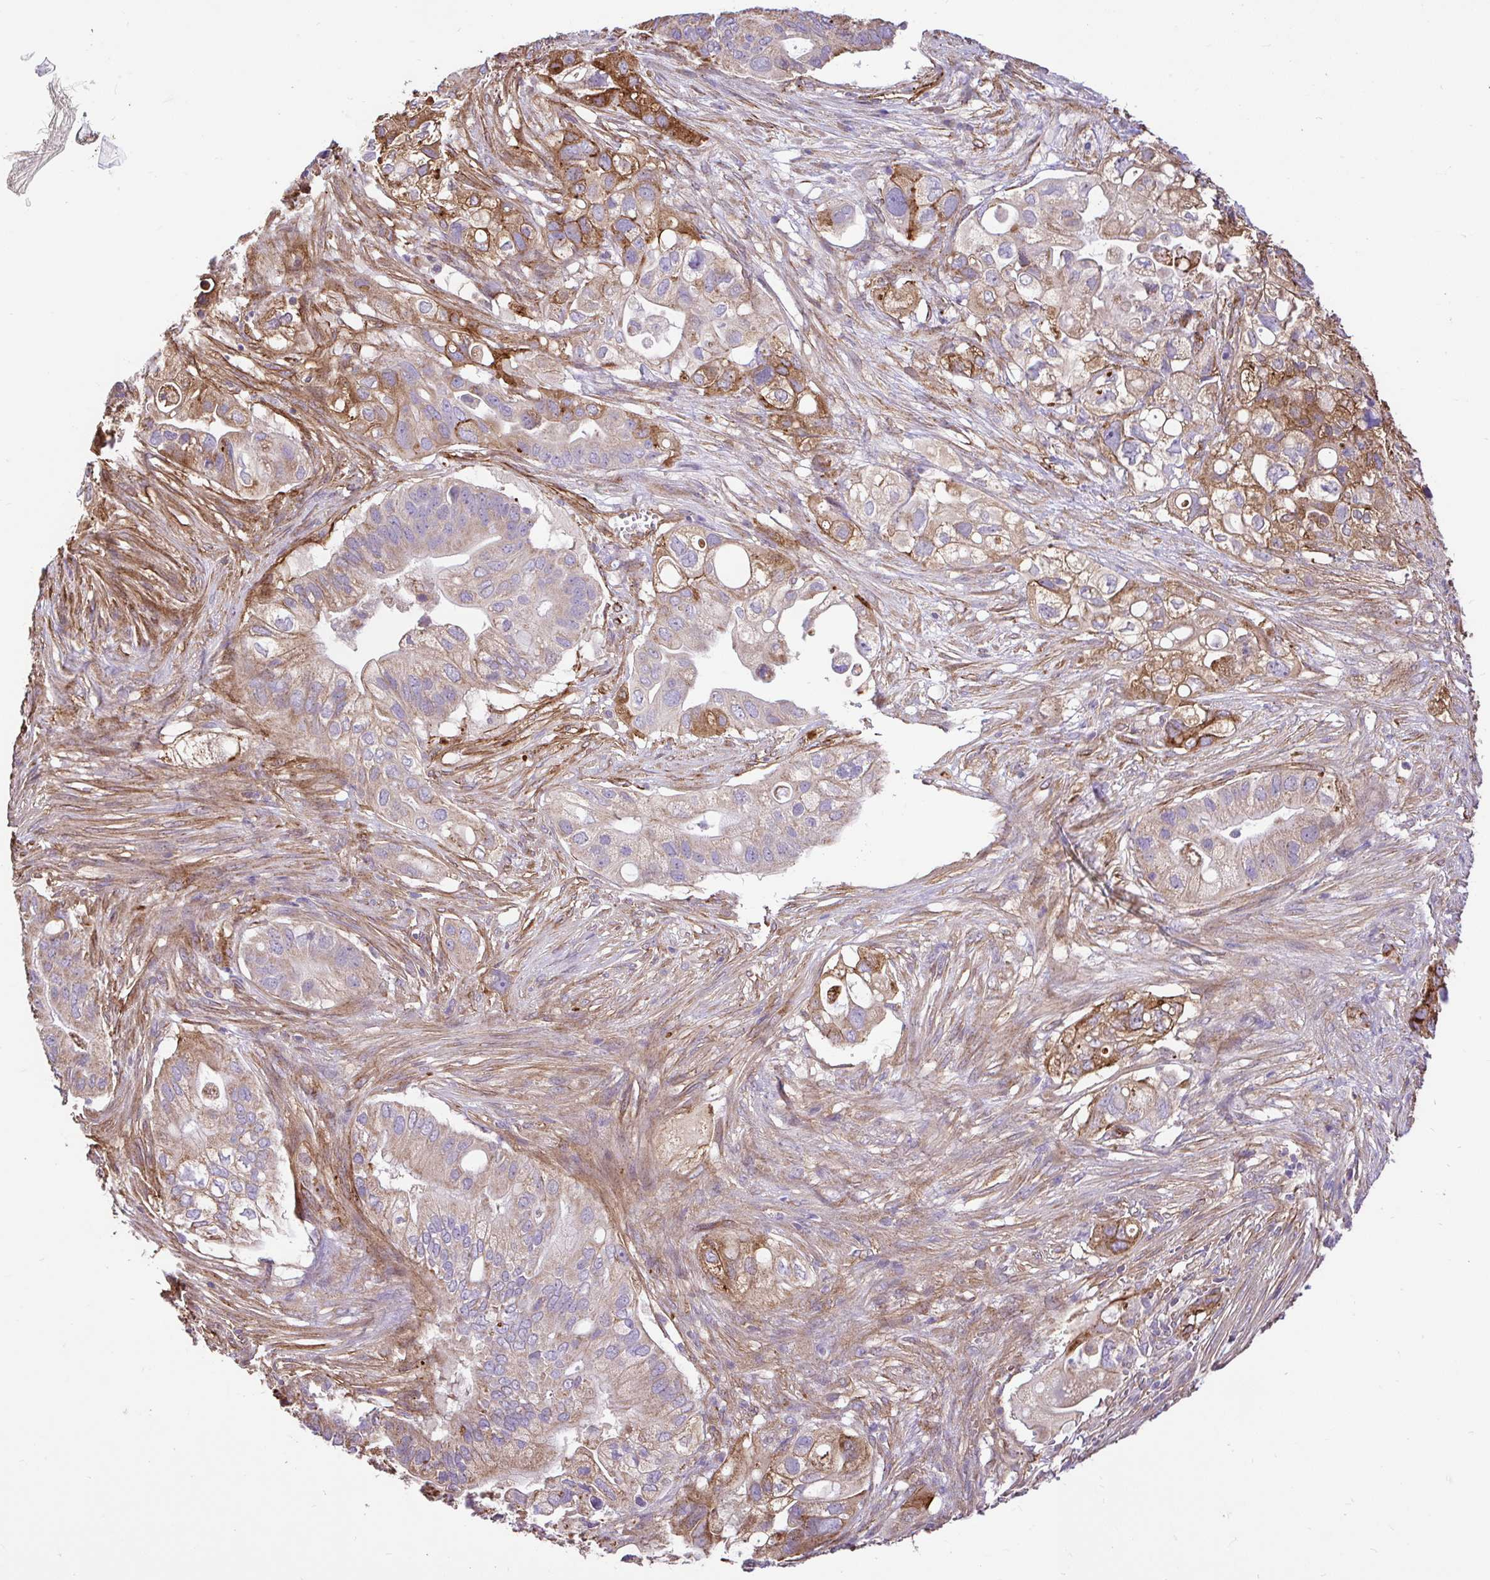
{"staining": {"intensity": "strong", "quantity": "25%-75%", "location": "cytoplasmic/membranous"}, "tissue": "pancreatic cancer", "cell_type": "Tumor cells", "image_type": "cancer", "snomed": [{"axis": "morphology", "description": "Adenocarcinoma, NOS"}, {"axis": "topography", "description": "Pancreas"}], "caption": "Human pancreatic adenocarcinoma stained with a protein marker exhibits strong staining in tumor cells.", "gene": "PTPRK", "patient": {"sex": "female", "age": 72}}